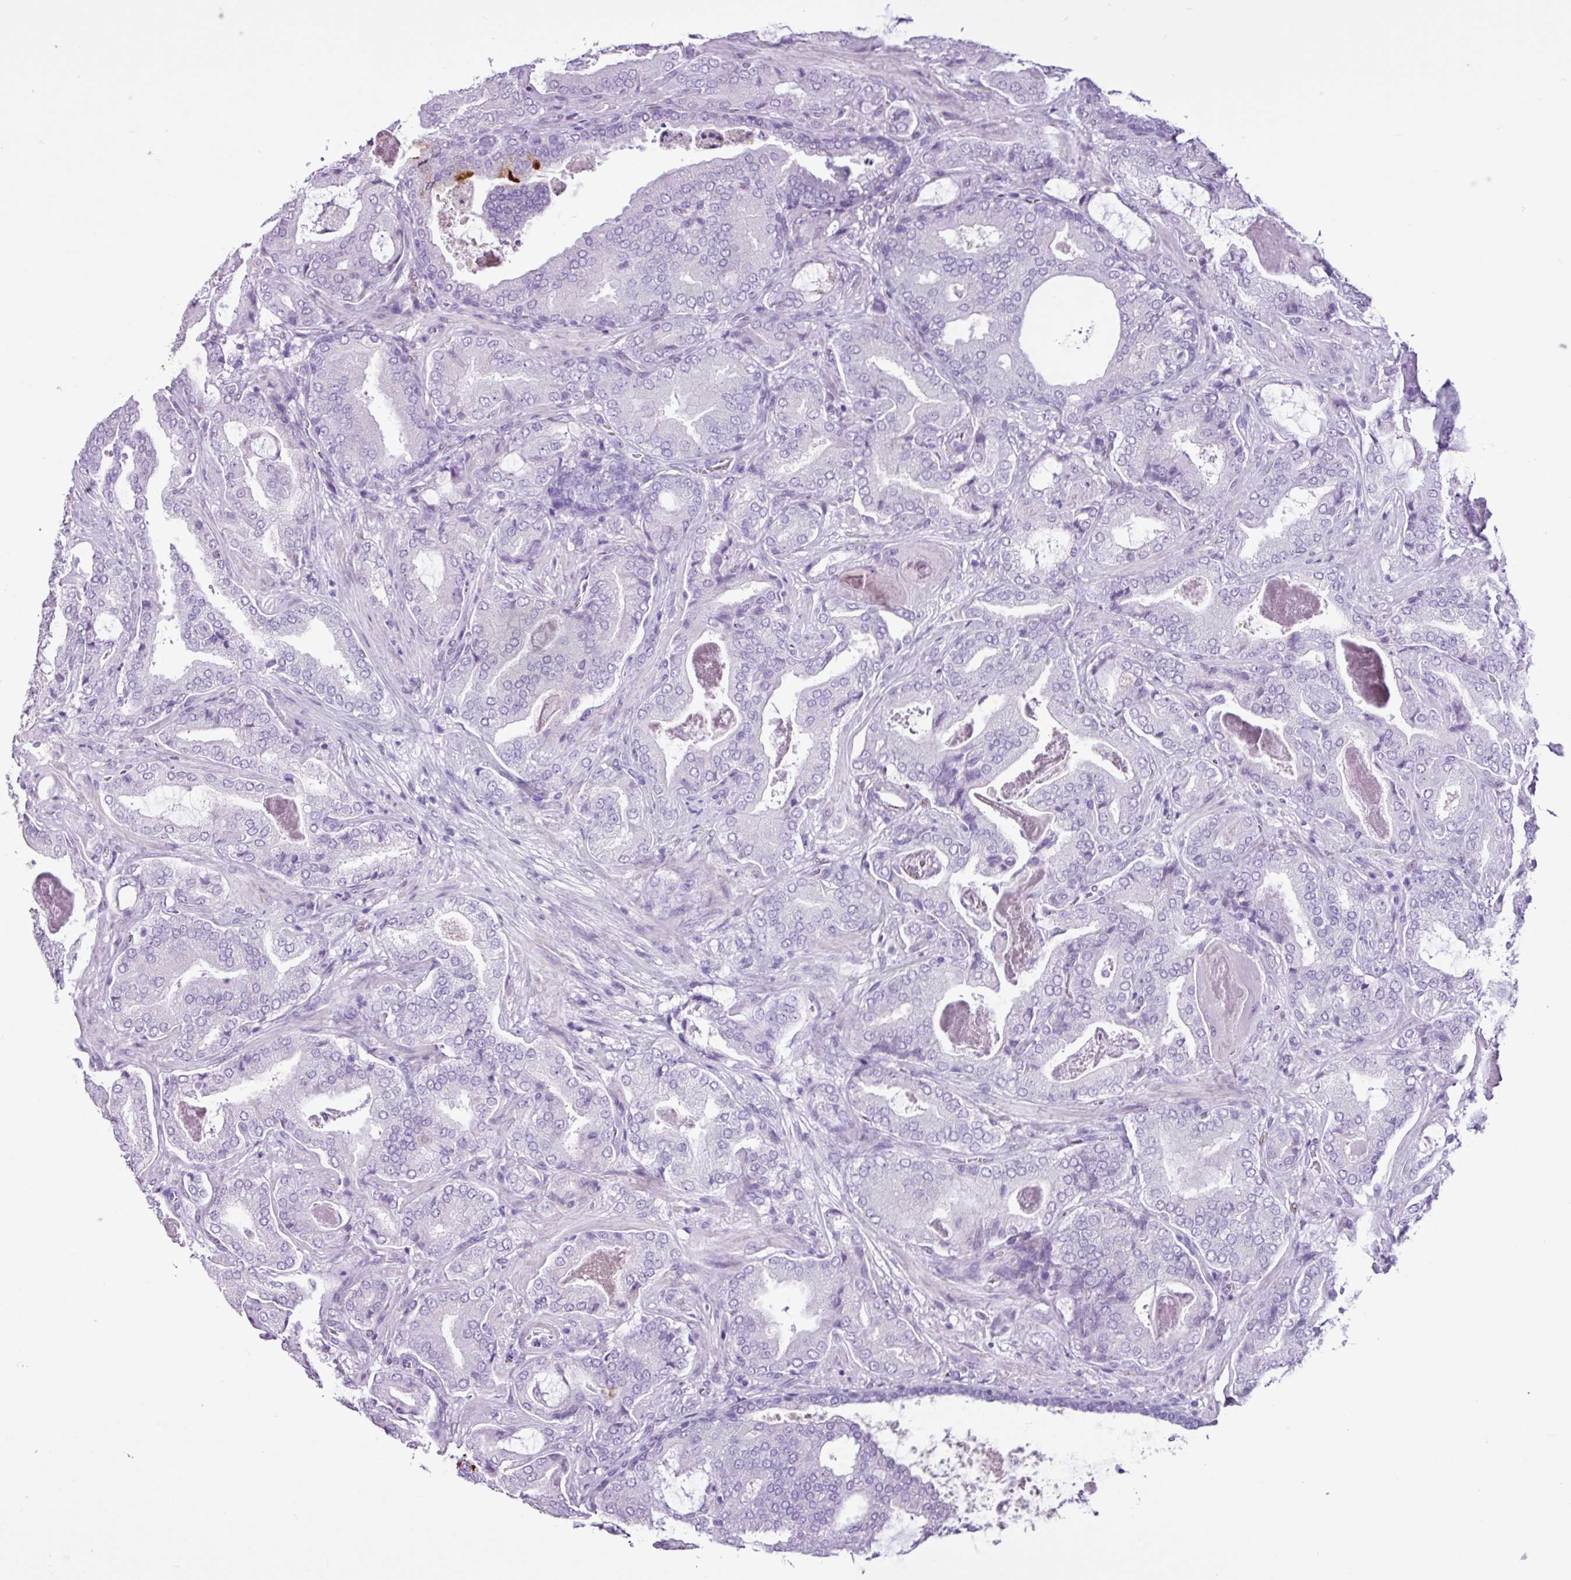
{"staining": {"intensity": "negative", "quantity": "none", "location": "none"}, "tissue": "prostate cancer", "cell_type": "Tumor cells", "image_type": "cancer", "snomed": [{"axis": "morphology", "description": "Adenocarcinoma, High grade"}, {"axis": "topography", "description": "Prostate"}], "caption": "This is a photomicrograph of immunohistochemistry staining of prostate high-grade adenocarcinoma, which shows no staining in tumor cells.", "gene": "PGR", "patient": {"sex": "male", "age": 68}}